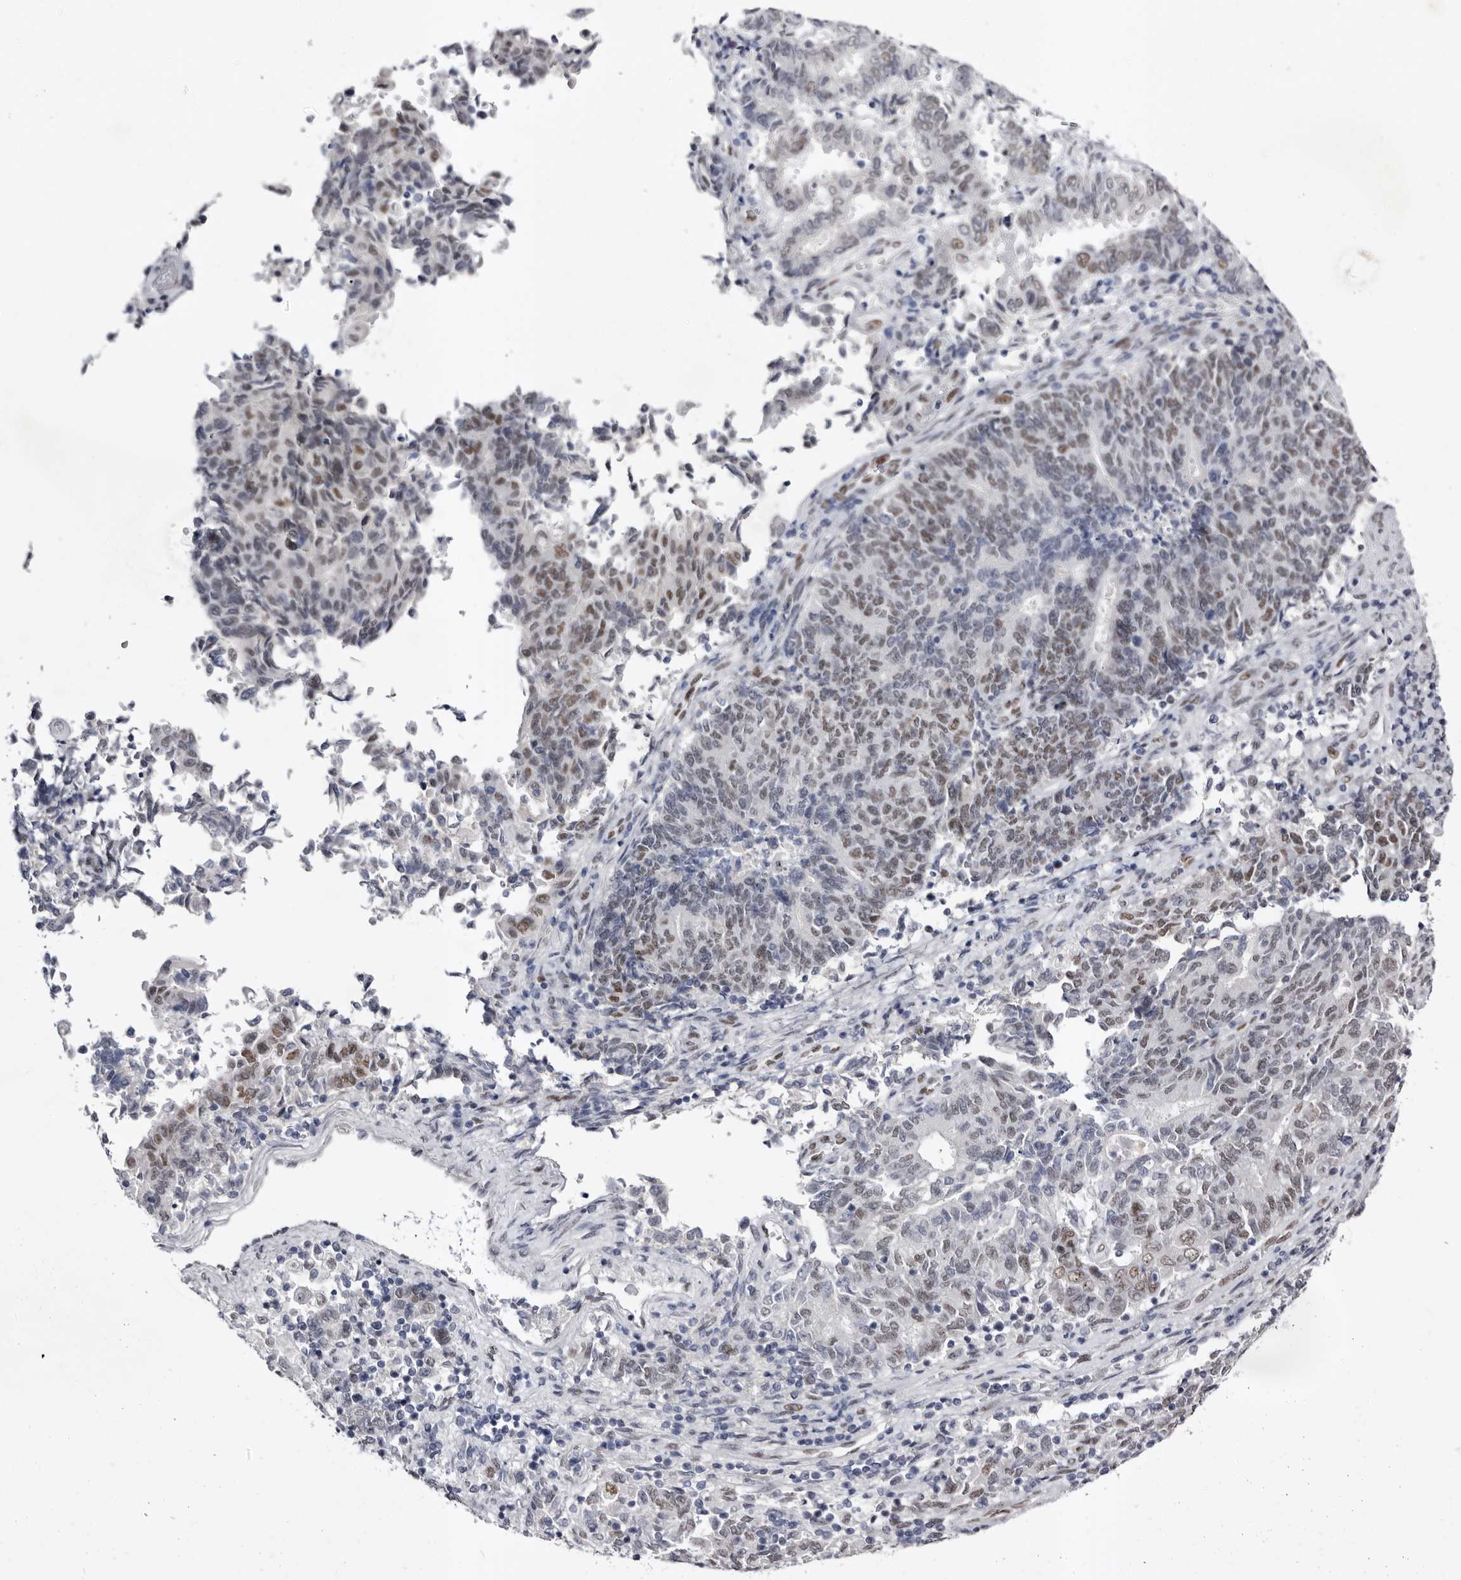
{"staining": {"intensity": "moderate", "quantity": "<25%", "location": "nuclear"}, "tissue": "endometrial cancer", "cell_type": "Tumor cells", "image_type": "cancer", "snomed": [{"axis": "morphology", "description": "Adenocarcinoma, NOS"}, {"axis": "topography", "description": "Endometrium"}], "caption": "An image of endometrial cancer (adenocarcinoma) stained for a protein demonstrates moderate nuclear brown staining in tumor cells.", "gene": "ZNF326", "patient": {"sex": "female", "age": 80}}